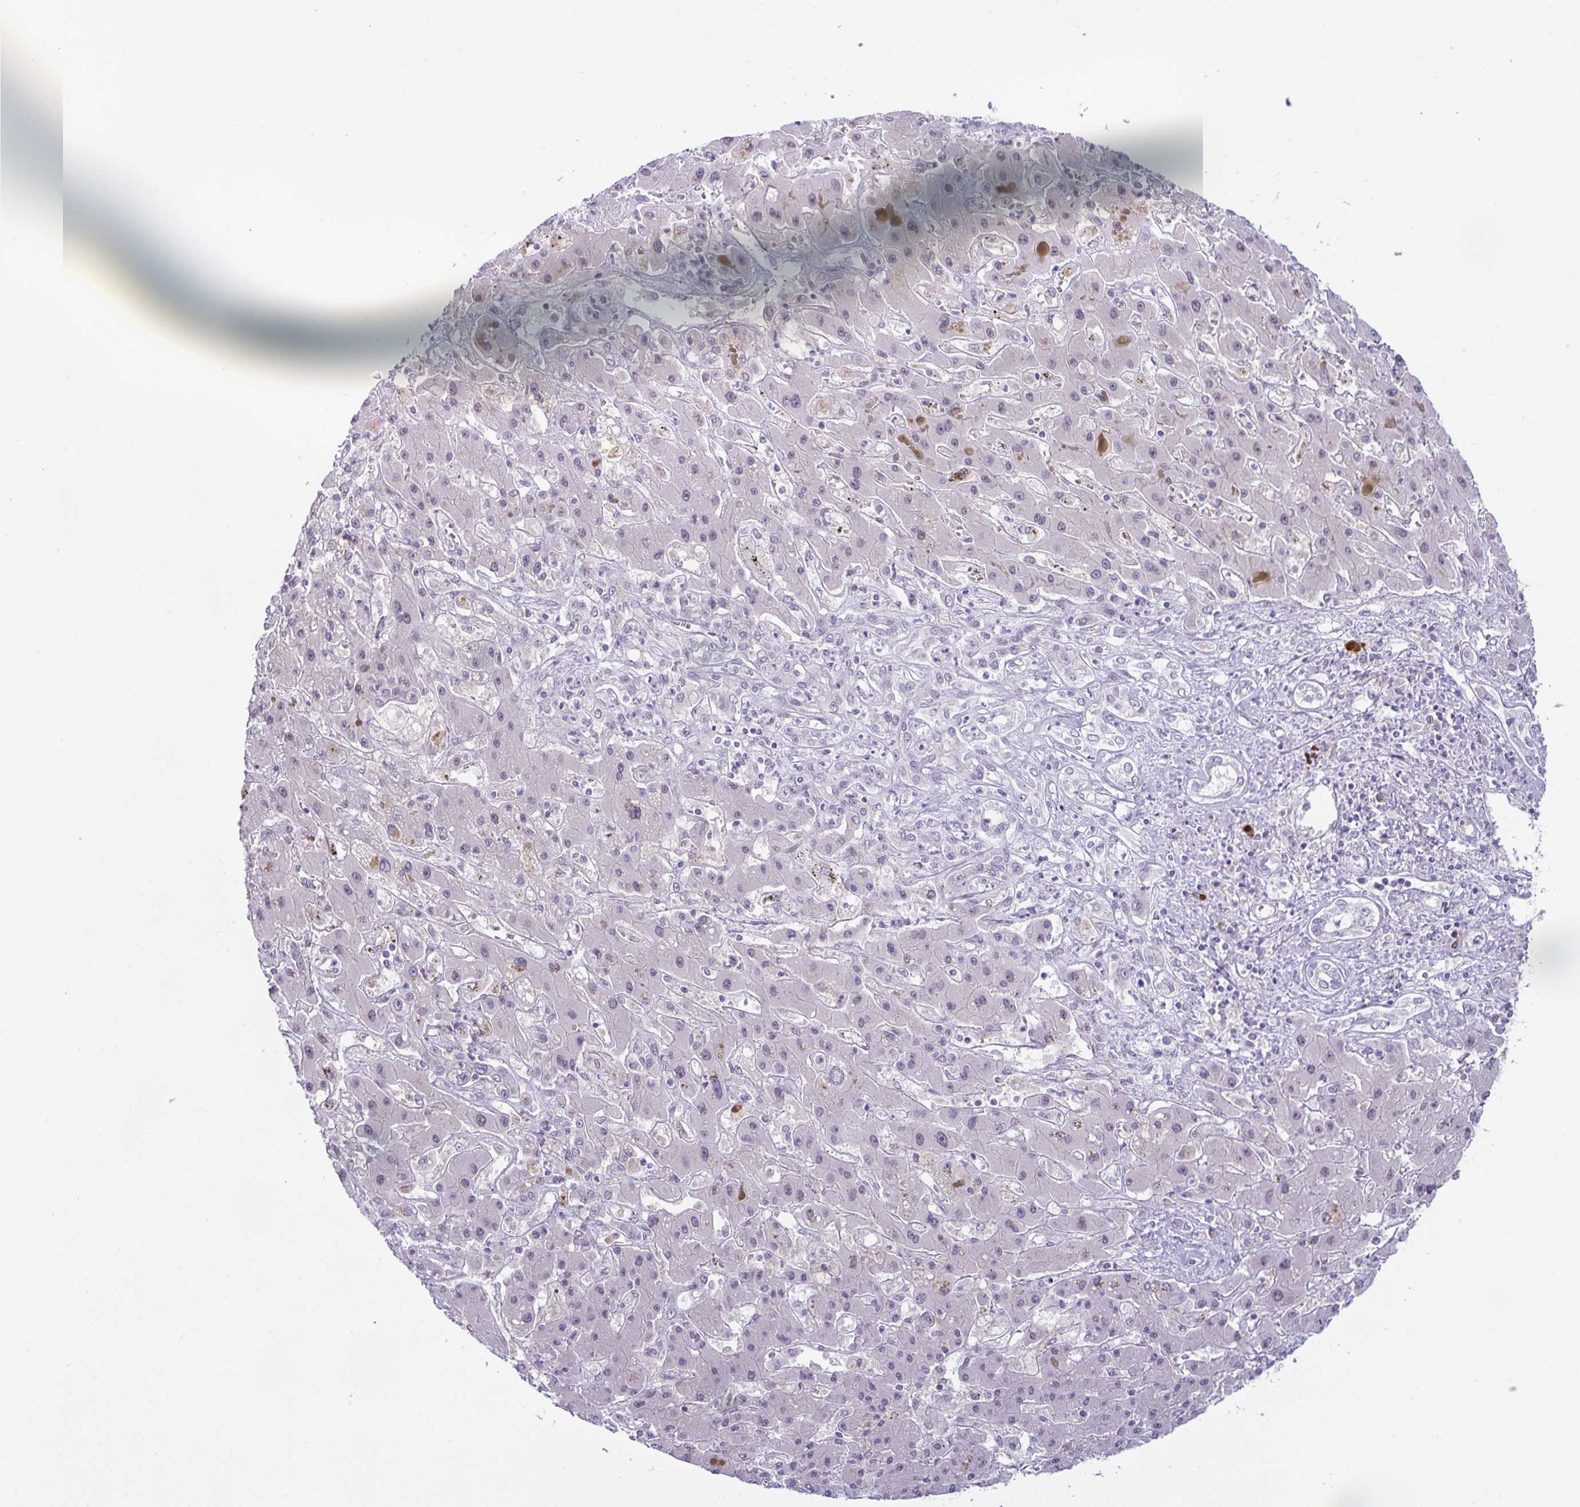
{"staining": {"intensity": "negative", "quantity": "none", "location": "none"}, "tissue": "liver cancer", "cell_type": "Tumor cells", "image_type": "cancer", "snomed": [{"axis": "morphology", "description": "Cholangiocarcinoma"}, {"axis": "topography", "description": "Liver"}], "caption": "This is an immunohistochemistry (IHC) photomicrograph of liver cancer (cholangiocarcinoma). There is no positivity in tumor cells.", "gene": "USP35", "patient": {"sex": "male", "age": 67}}